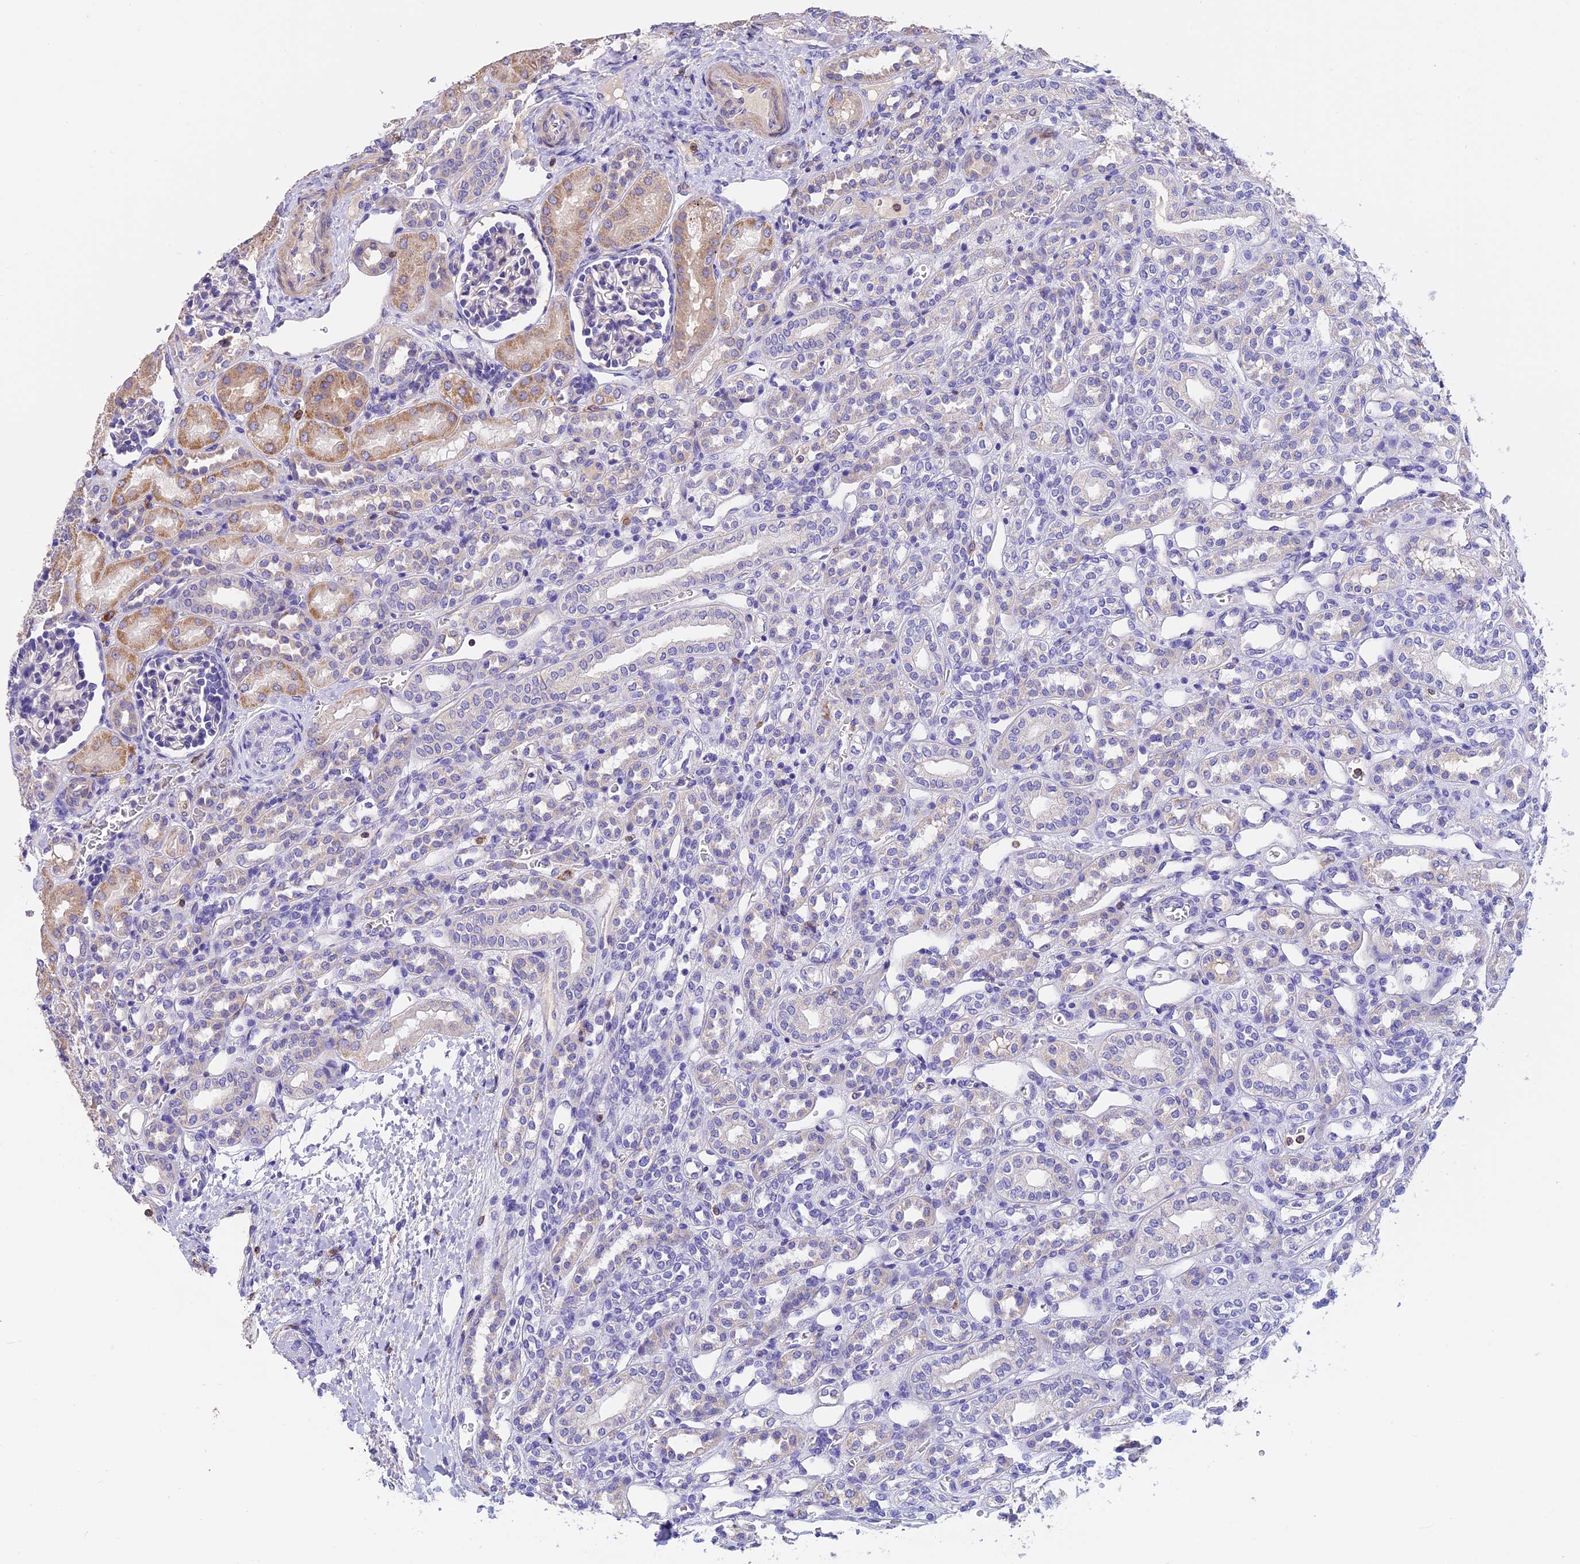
{"staining": {"intensity": "negative", "quantity": "none", "location": "none"}, "tissue": "kidney", "cell_type": "Cells in glomeruli", "image_type": "normal", "snomed": [{"axis": "morphology", "description": "Normal tissue, NOS"}, {"axis": "morphology", "description": "Neoplasm, malignant, NOS"}, {"axis": "topography", "description": "Kidney"}], "caption": "Immunohistochemistry of benign kidney displays no expression in cells in glomeruli. Brightfield microscopy of IHC stained with DAB (3,3'-diaminobenzidine) (brown) and hematoxylin (blue), captured at high magnification.", "gene": "LPXN", "patient": {"sex": "female", "age": 1}}